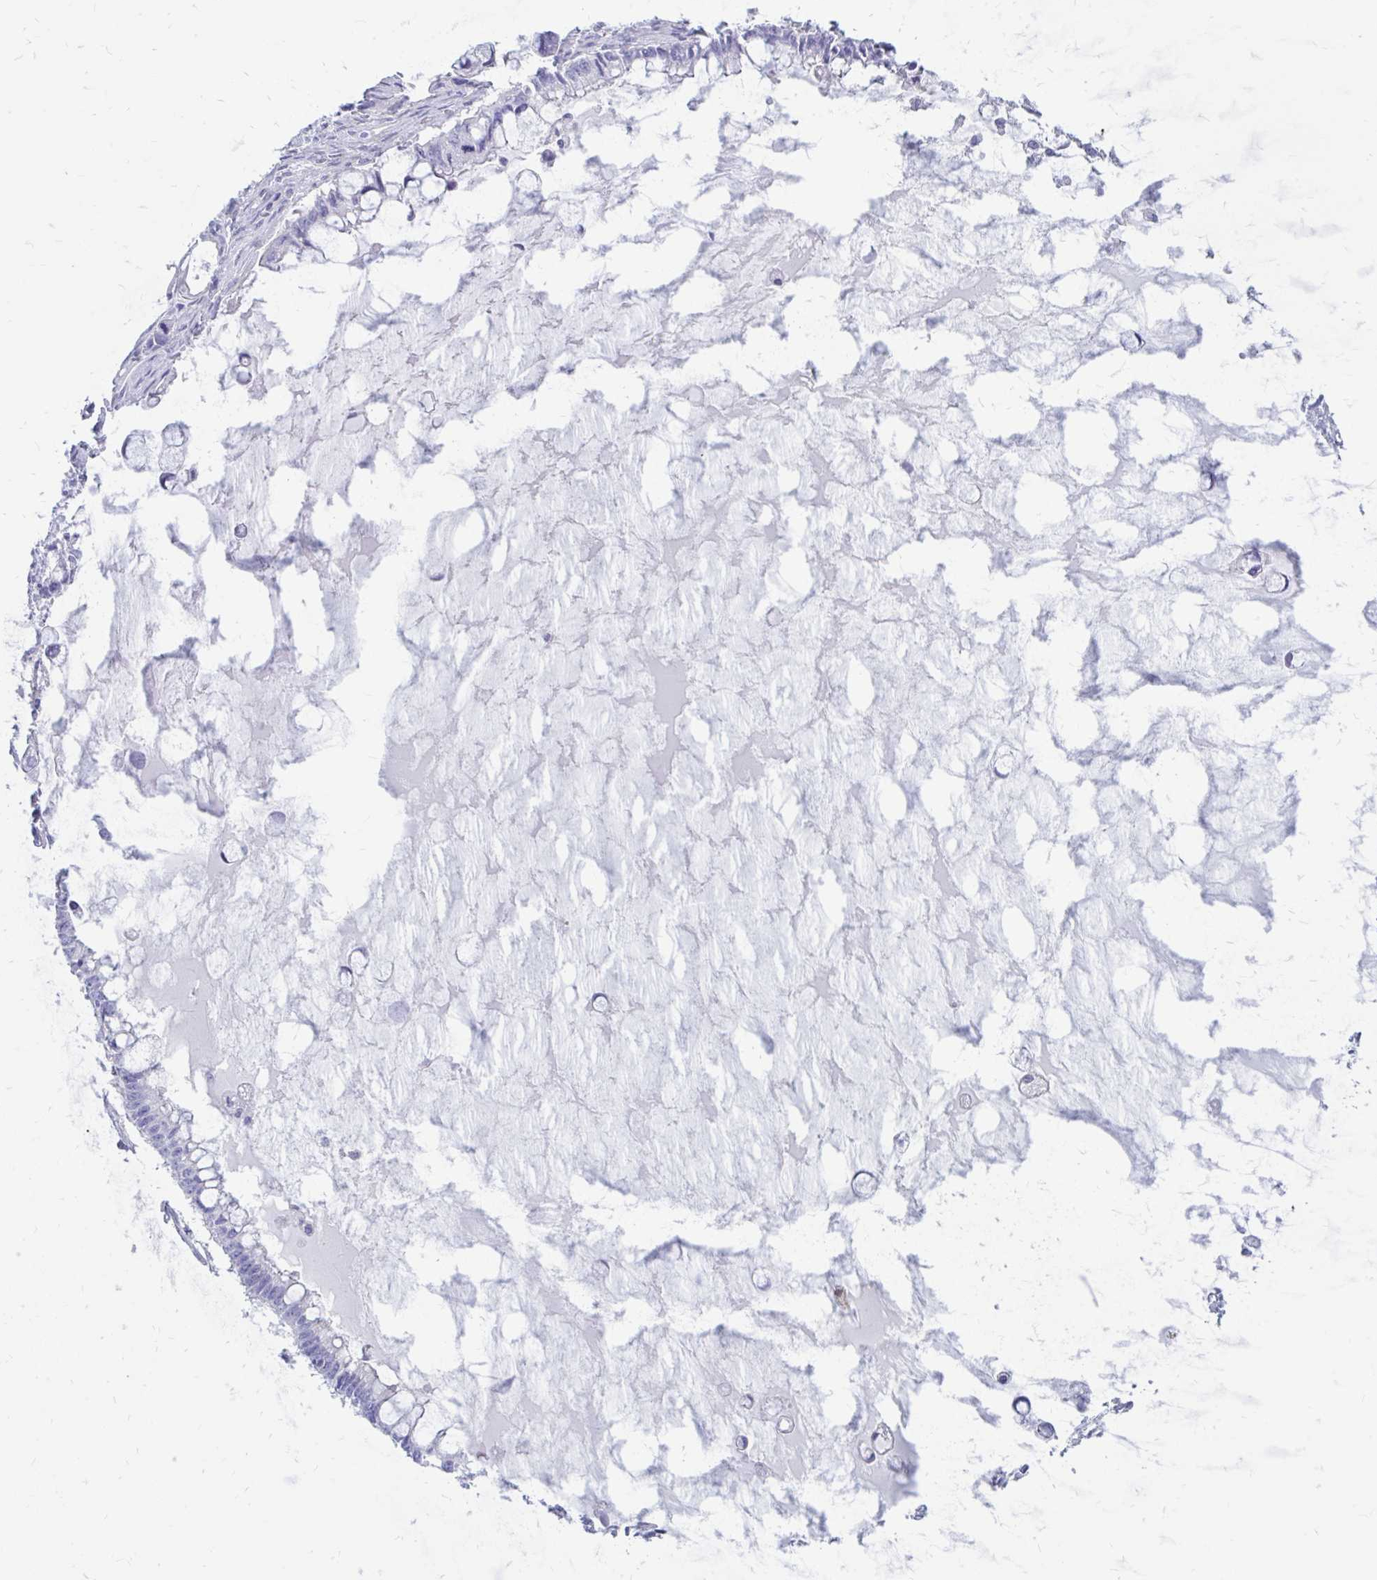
{"staining": {"intensity": "negative", "quantity": "none", "location": "none"}, "tissue": "ovarian cancer", "cell_type": "Tumor cells", "image_type": "cancer", "snomed": [{"axis": "morphology", "description": "Cystadenocarcinoma, mucinous, NOS"}, {"axis": "topography", "description": "Ovary"}], "caption": "IHC micrograph of human ovarian cancer (mucinous cystadenocarcinoma) stained for a protein (brown), which shows no staining in tumor cells.", "gene": "IGSF5", "patient": {"sex": "female", "age": 63}}